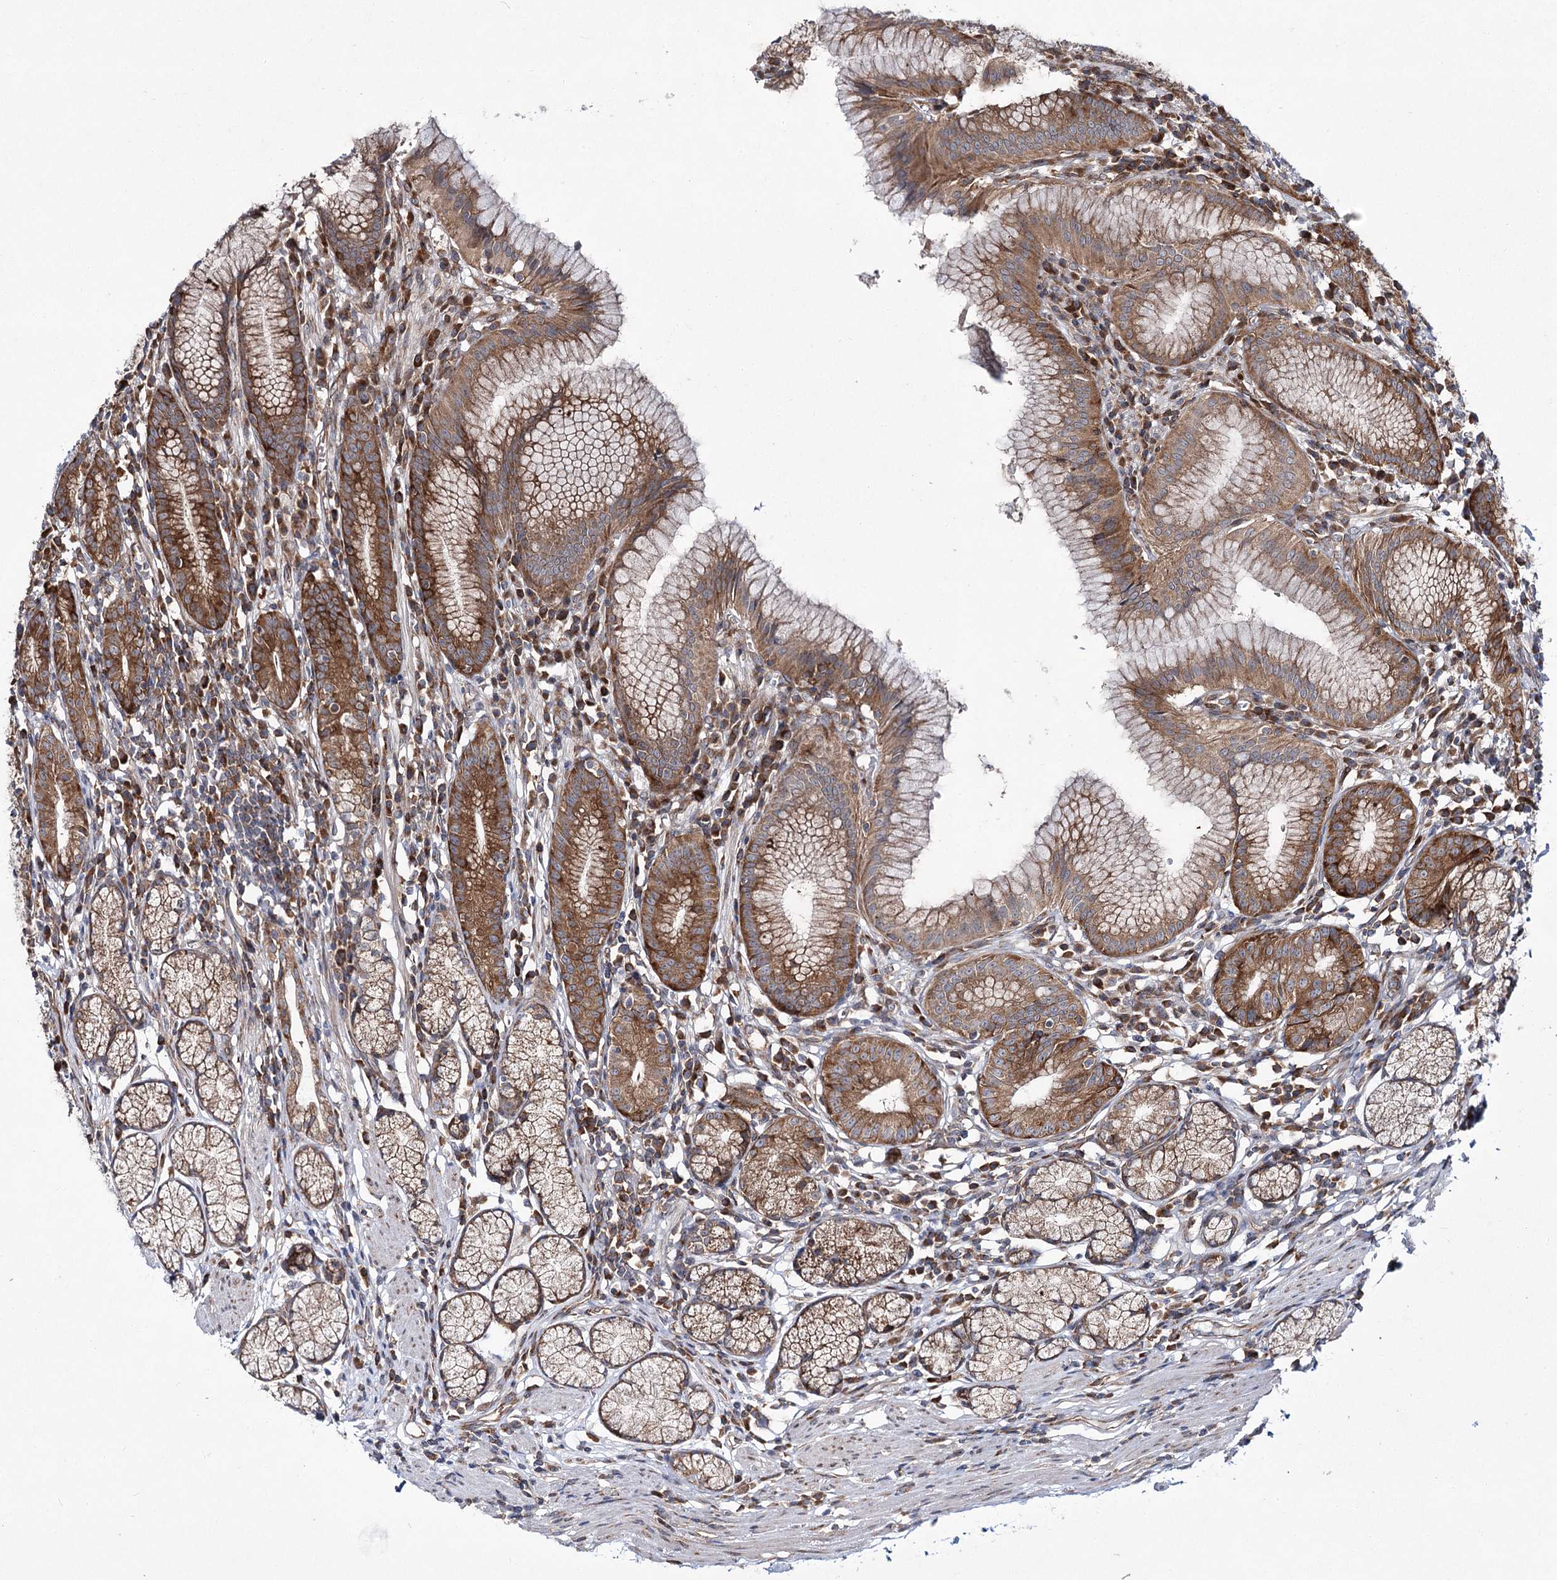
{"staining": {"intensity": "strong", "quantity": "25%-75%", "location": "cytoplasmic/membranous"}, "tissue": "stomach", "cell_type": "Glandular cells", "image_type": "normal", "snomed": [{"axis": "morphology", "description": "Normal tissue, NOS"}, {"axis": "topography", "description": "Stomach"}], "caption": "Immunohistochemical staining of unremarkable human stomach displays strong cytoplasmic/membranous protein positivity in about 25%-75% of glandular cells.", "gene": "VWA2", "patient": {"sex": "male", "age": 55}}